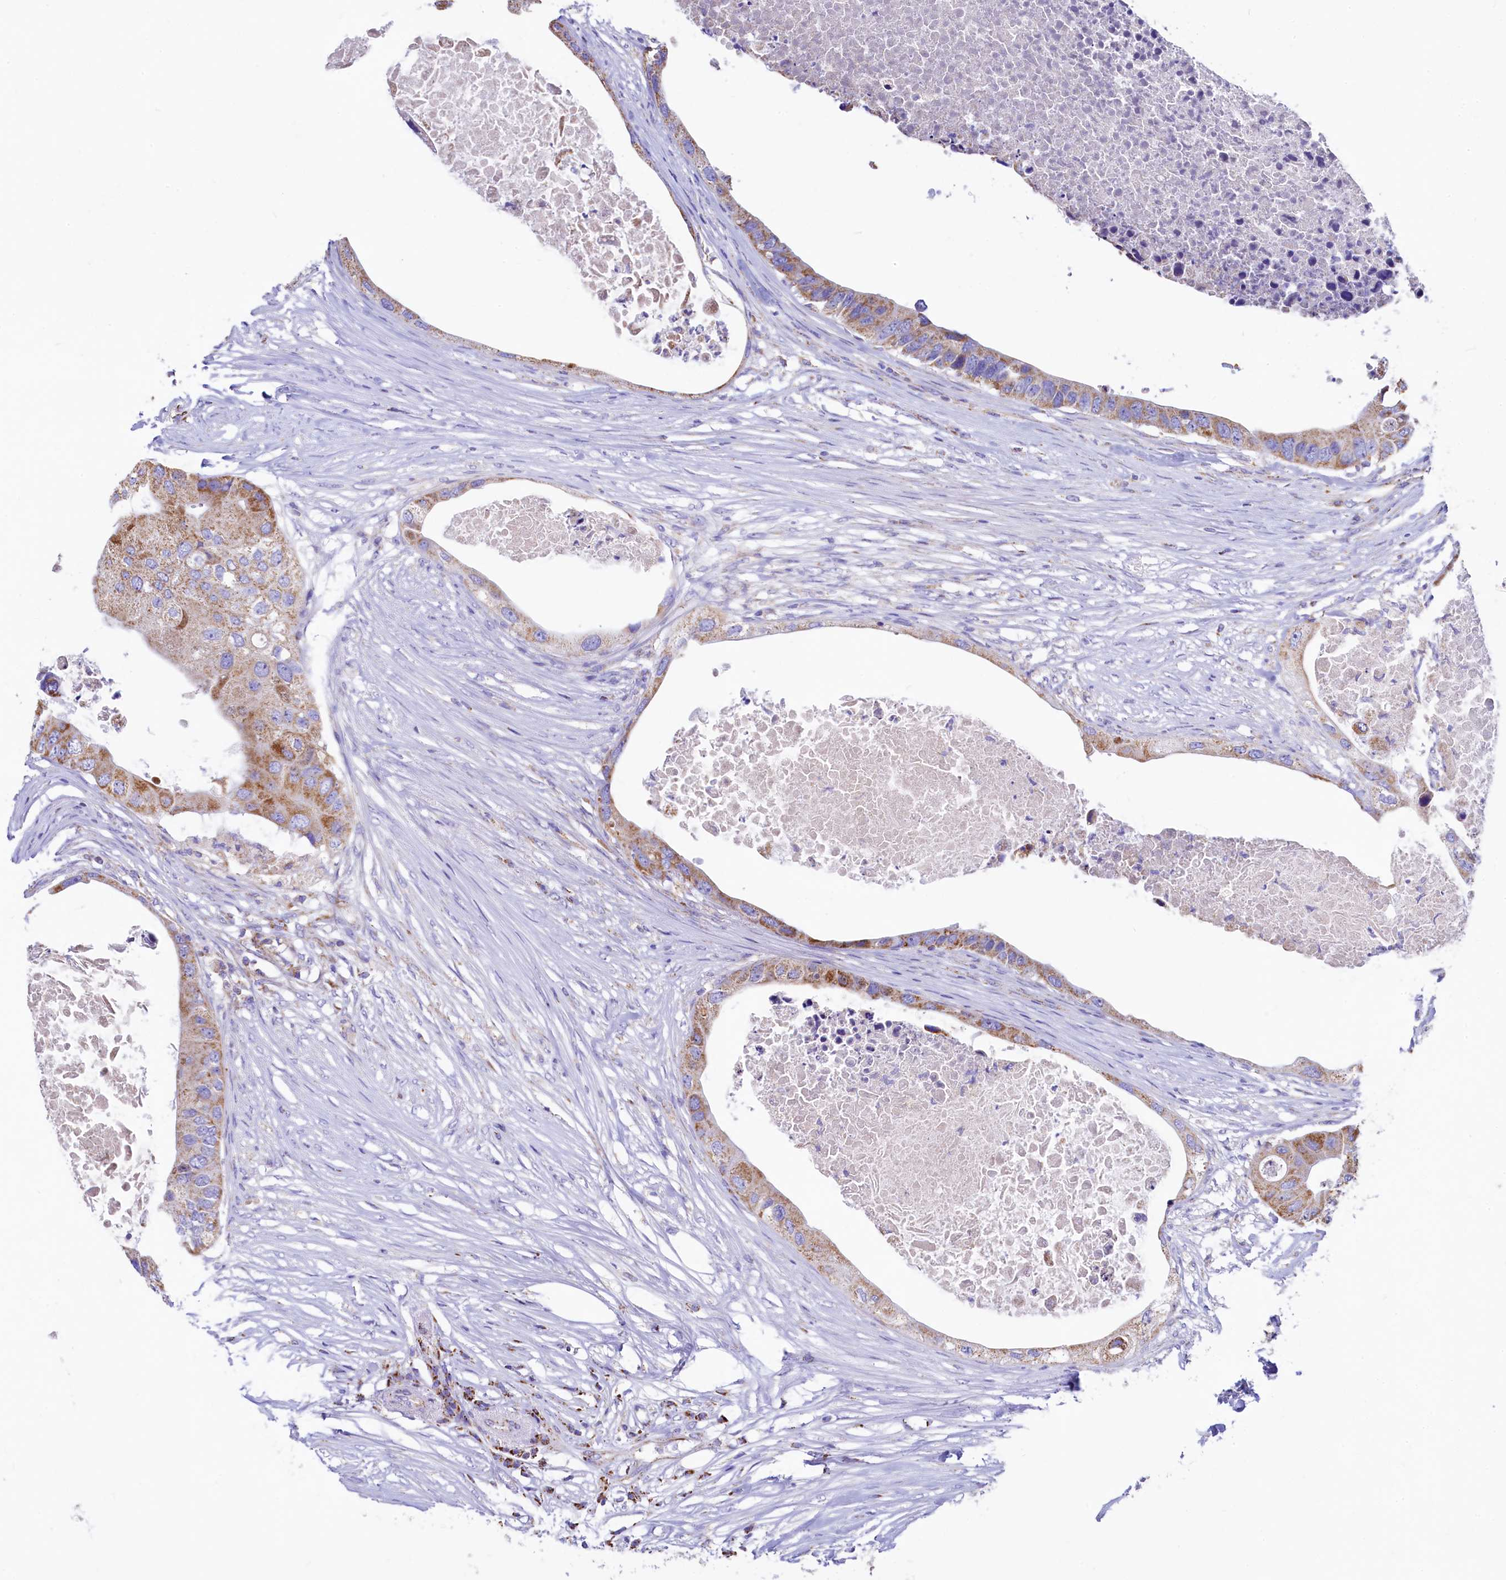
{"staining": {"intensity": "moderate", "quantity": ">75%", "location": "cytoplasmic/membranous"}, "tissue": "colorectal cancer", "cell_type": "Tumor cells", "image_type": "cancer", "snomed": [{"axis": "morphology", "description": "Adenocarcinoma, NOS"}, {"axis": "topography", "description": "Colon"}], "caption": "A high-resolution photomicrograph shows immunohistochemistry staining of adenocarcinoma (colorectal), which reveals moderate cytoplasmic/membranous positivity in about >75% of tumor cells.", "gene": "IDH3A", "patient": {"sex": "male", "age": 71}}